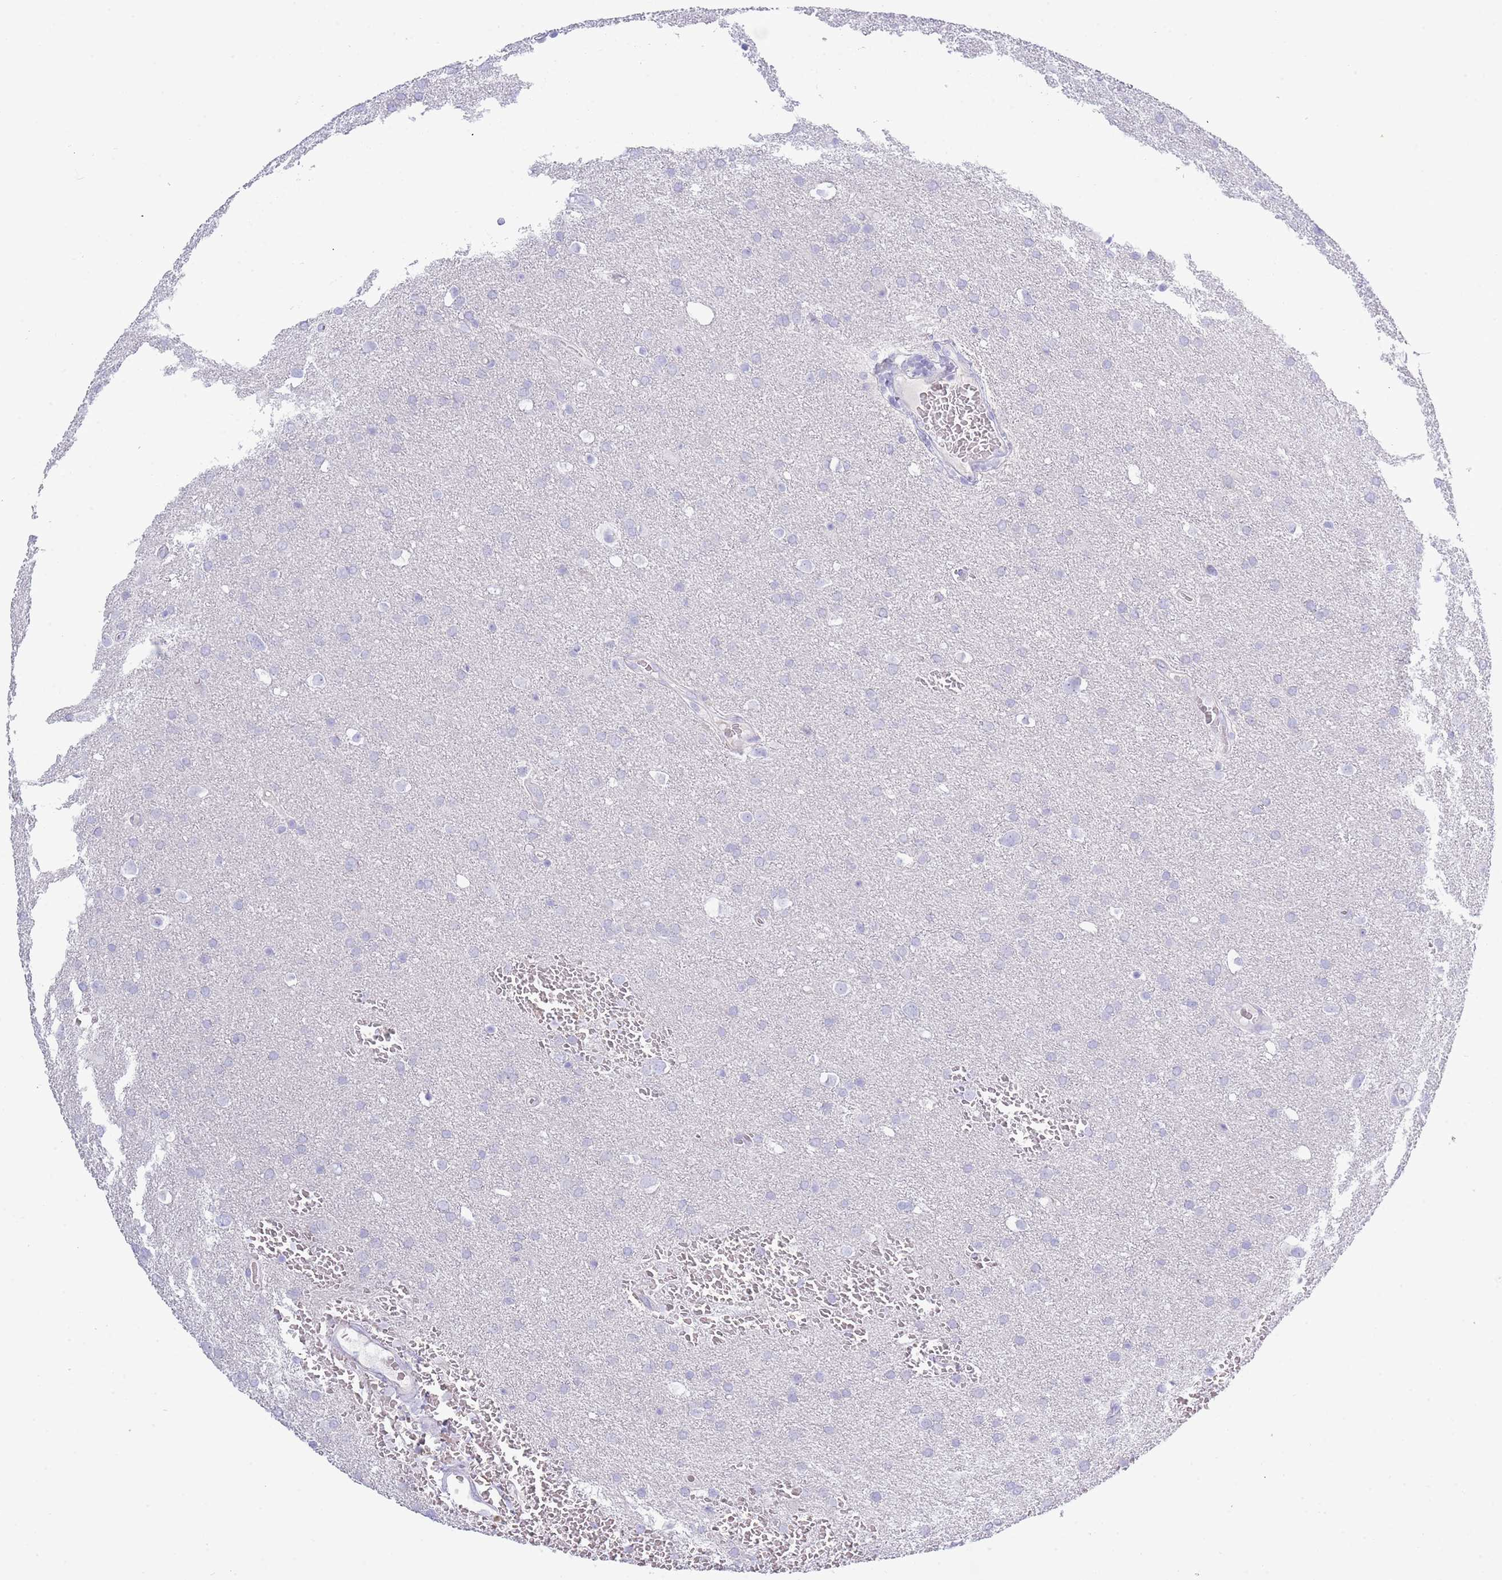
{"staining": {"intensity": "negative", "quantity": "none", "location": "none"}, "tissue": "glioma", "cell_type": "Tumor cells", "image_type": "cancer", "snomed": [{"axis": "morphology", "description": "Glioma, malignant, Low grade"}, {"axis": "topography", "description": "Brain"}], "caption": "Immunohistochemistry image of neoplastic tissue: low-grade glioma (malignant) stained with DAB displays no significant protein positivity in tumor cells.", "gene": "ACR", "patient": {"sex": "female", "age": 32}}